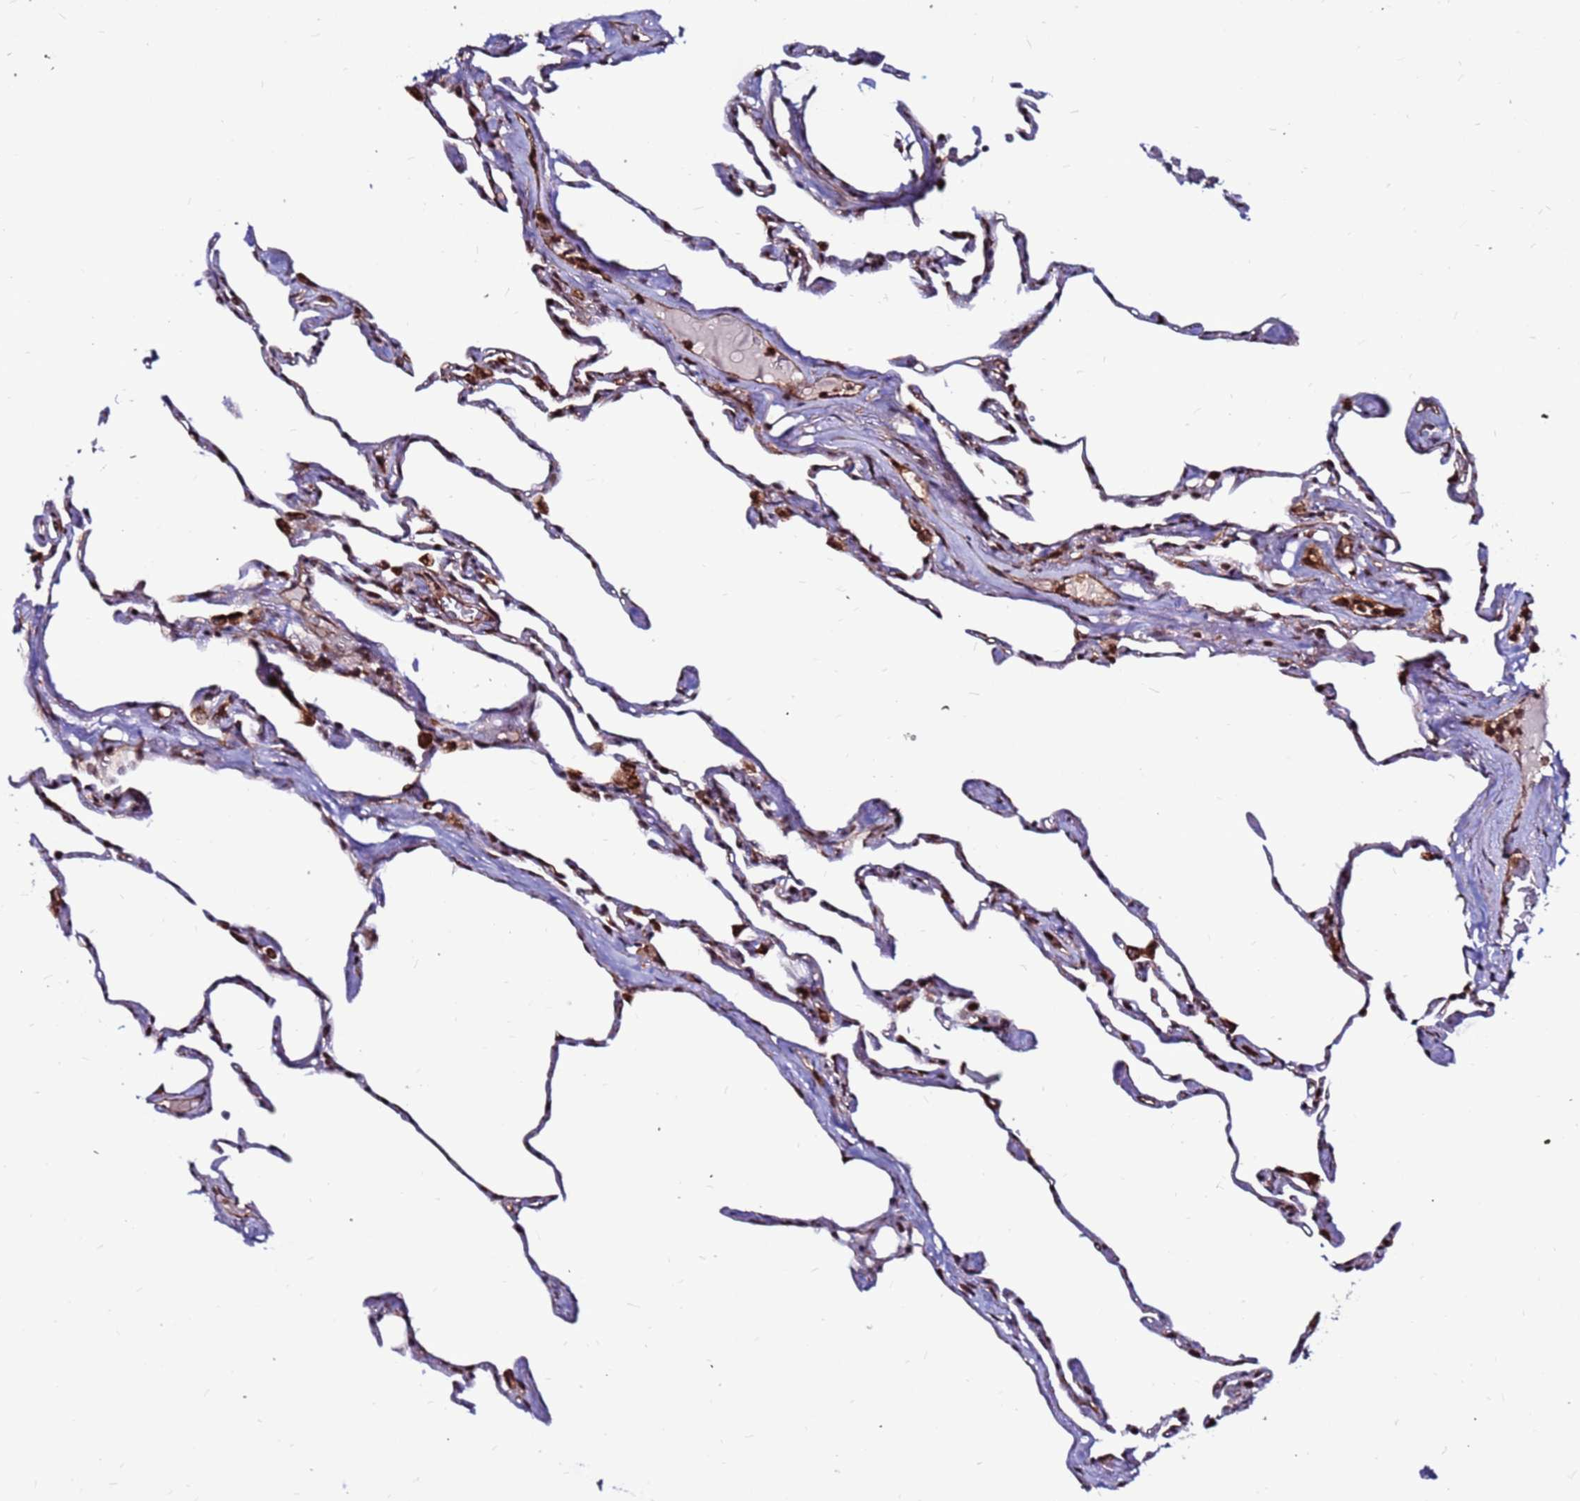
{"staining": {"intensity": "moderate", "quantity": "25%-75%", "location": "nuclear"}, "tissue": "lung", "cell_type": "Alveolar cells", "image_type": "normal", "snomed": [{"axis": "morphology", "description": "Normal tissue, NOS"}, {"axis": "topography", "description": "Lung"}], "caption": "This photomicrograph reveals immunohistochemistry (IHC) staining of unremarkable human lung, with medium moderate nuclear positivity in about 25%-75% of alveolar cells.", "gene": "CLK3", "patient": {"sex": "male", "age": 65}}